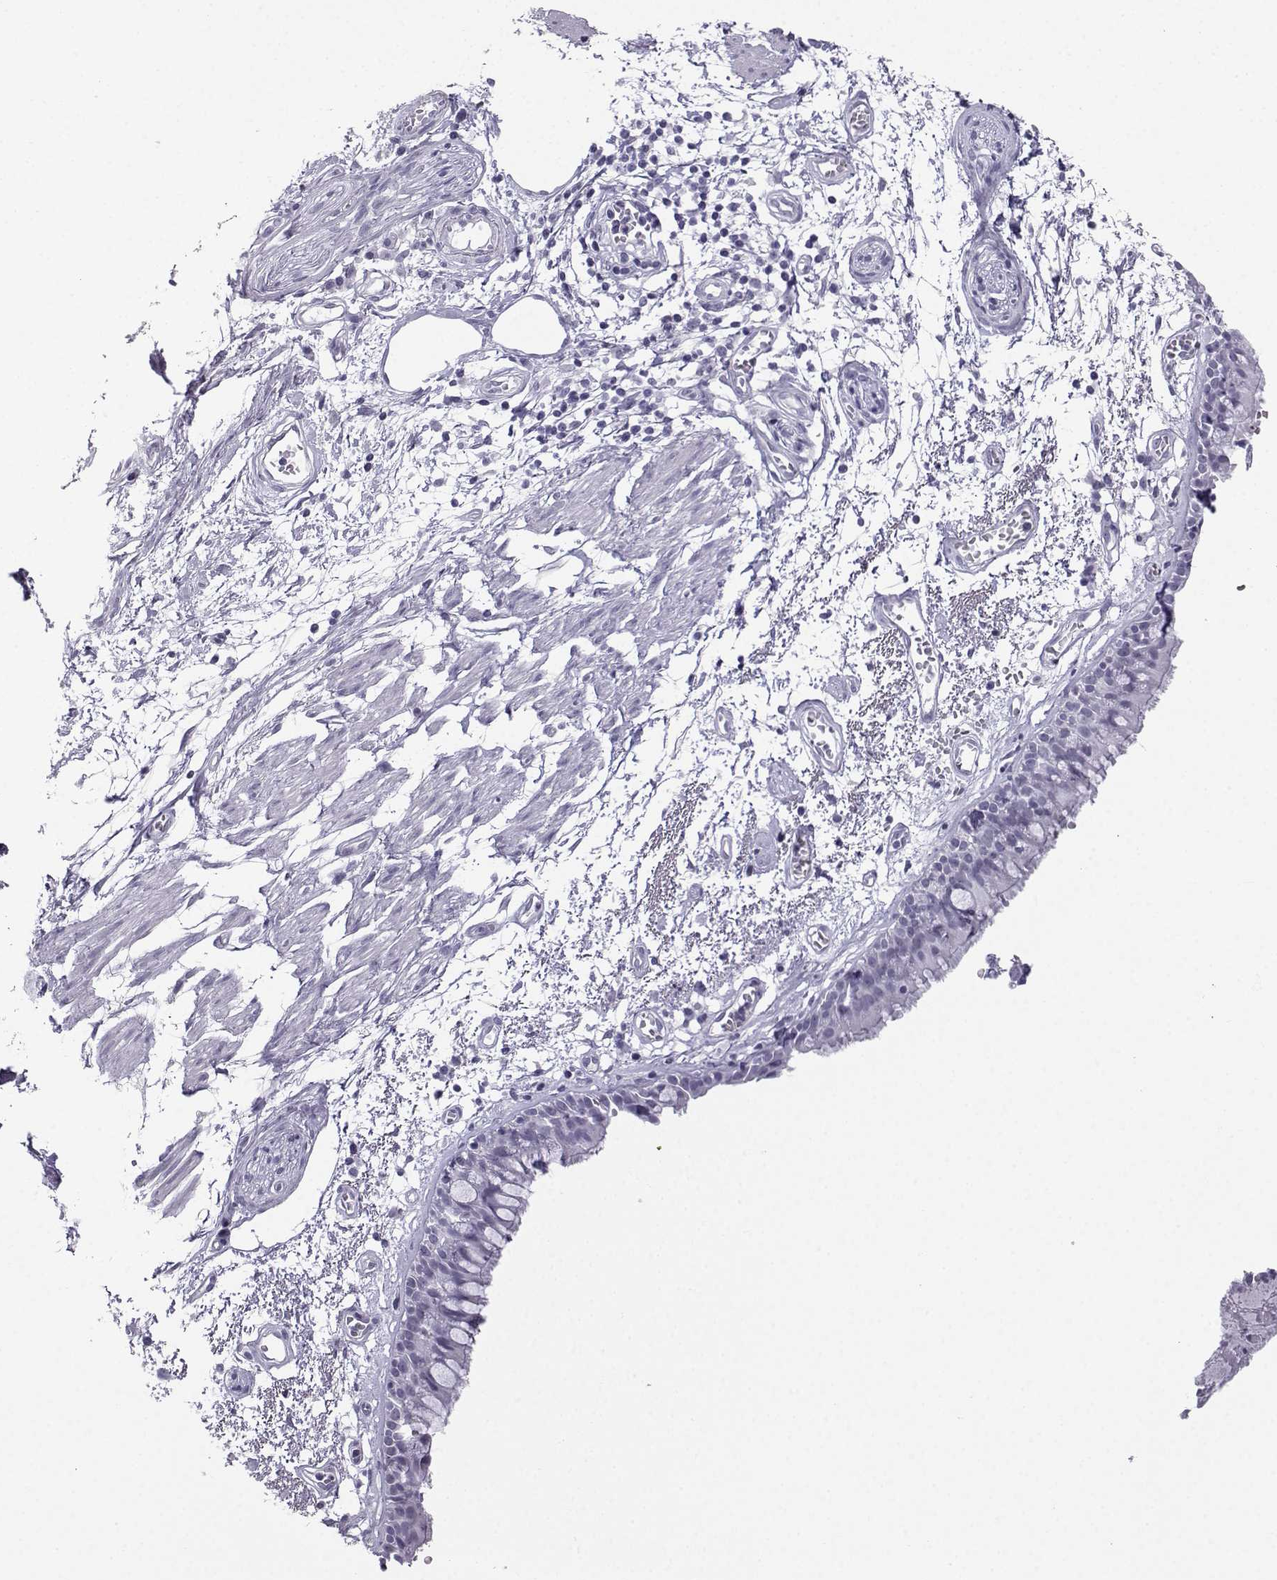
{"staining": {"intensity": "negative", "quantity": "none", "location": "none"}, "tissue": "bronchus", "cell_type": "Respiratory epithelial cells", "image_type": "normal", "snomed": [{"axis": "morphology", "description": "Normal tissue, NOS"}, {"axis": "morphology", "description": "Squamous cell carcinoma, NOS"}, {"axis": "topography", "description": "Cartilage tissue"}, {"axis": "topography", "description": "Bronchus"}, {"axis": "topography", "description": "Lung"}], "caption": "Protein analysis of normal bronchus exhibits no significant staining in respiratory epithelial cells.", "gene": "MRGBP", "patient": {"sex": "male", "age": 66}}